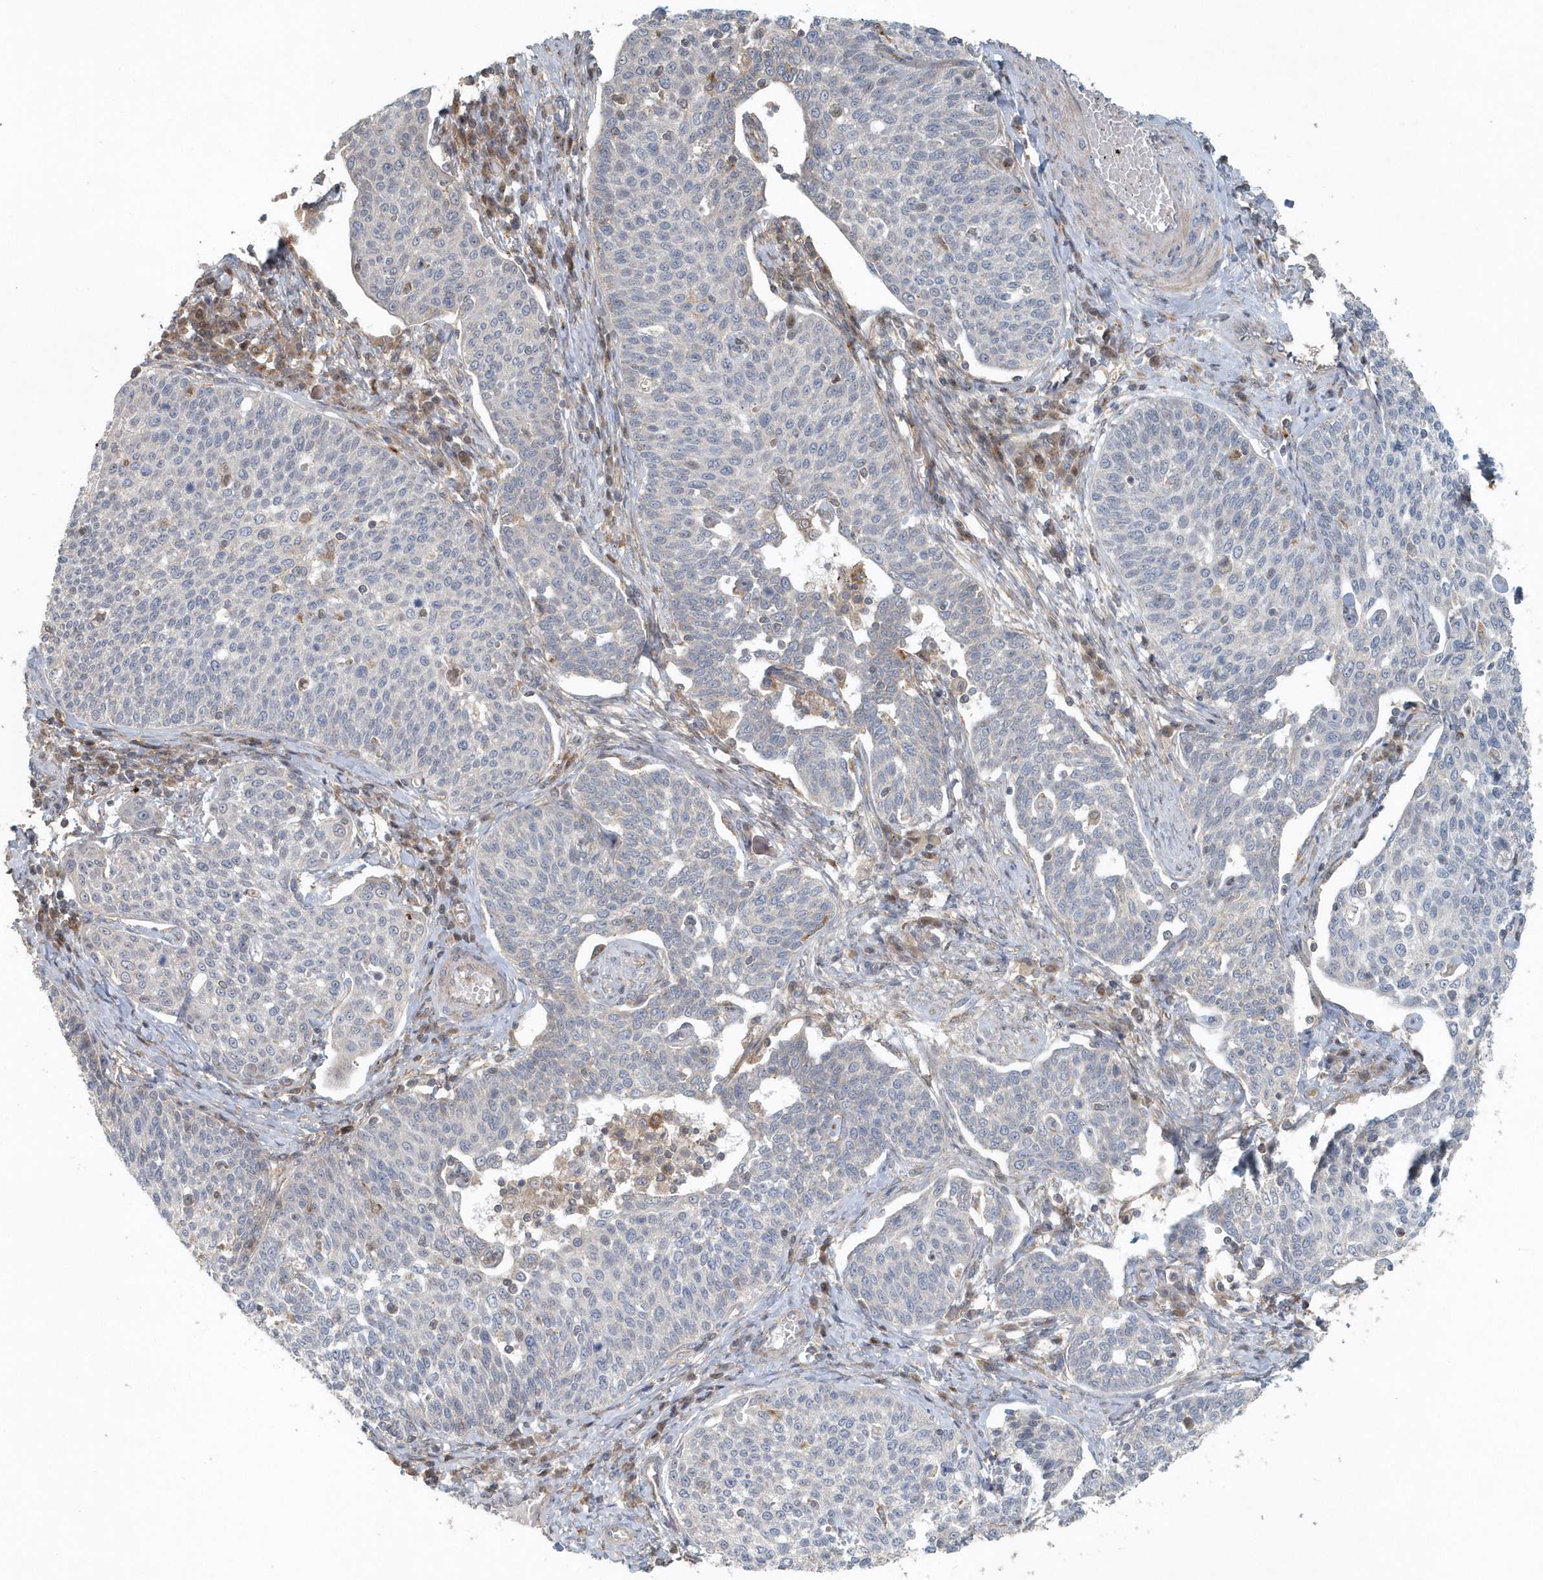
{"staining": {"intensity": "negative", "quantity": "none", "location": "none"}, "tissue": "cervical cancer", "cell_type": "Tumor cells", "image_type": "cancer", "snomed": [{"axis": "morphology", "description": "Squamous cell carcinoma, NOS"}, {"axis": "topography", "description": "Cervix"}], "caption": "Tumor cells are negative for protein expression in human cervical cancer (squamous cell carcinoma).", "gene": "MMUT", "patient": {"sex": "female", "age": 34}}